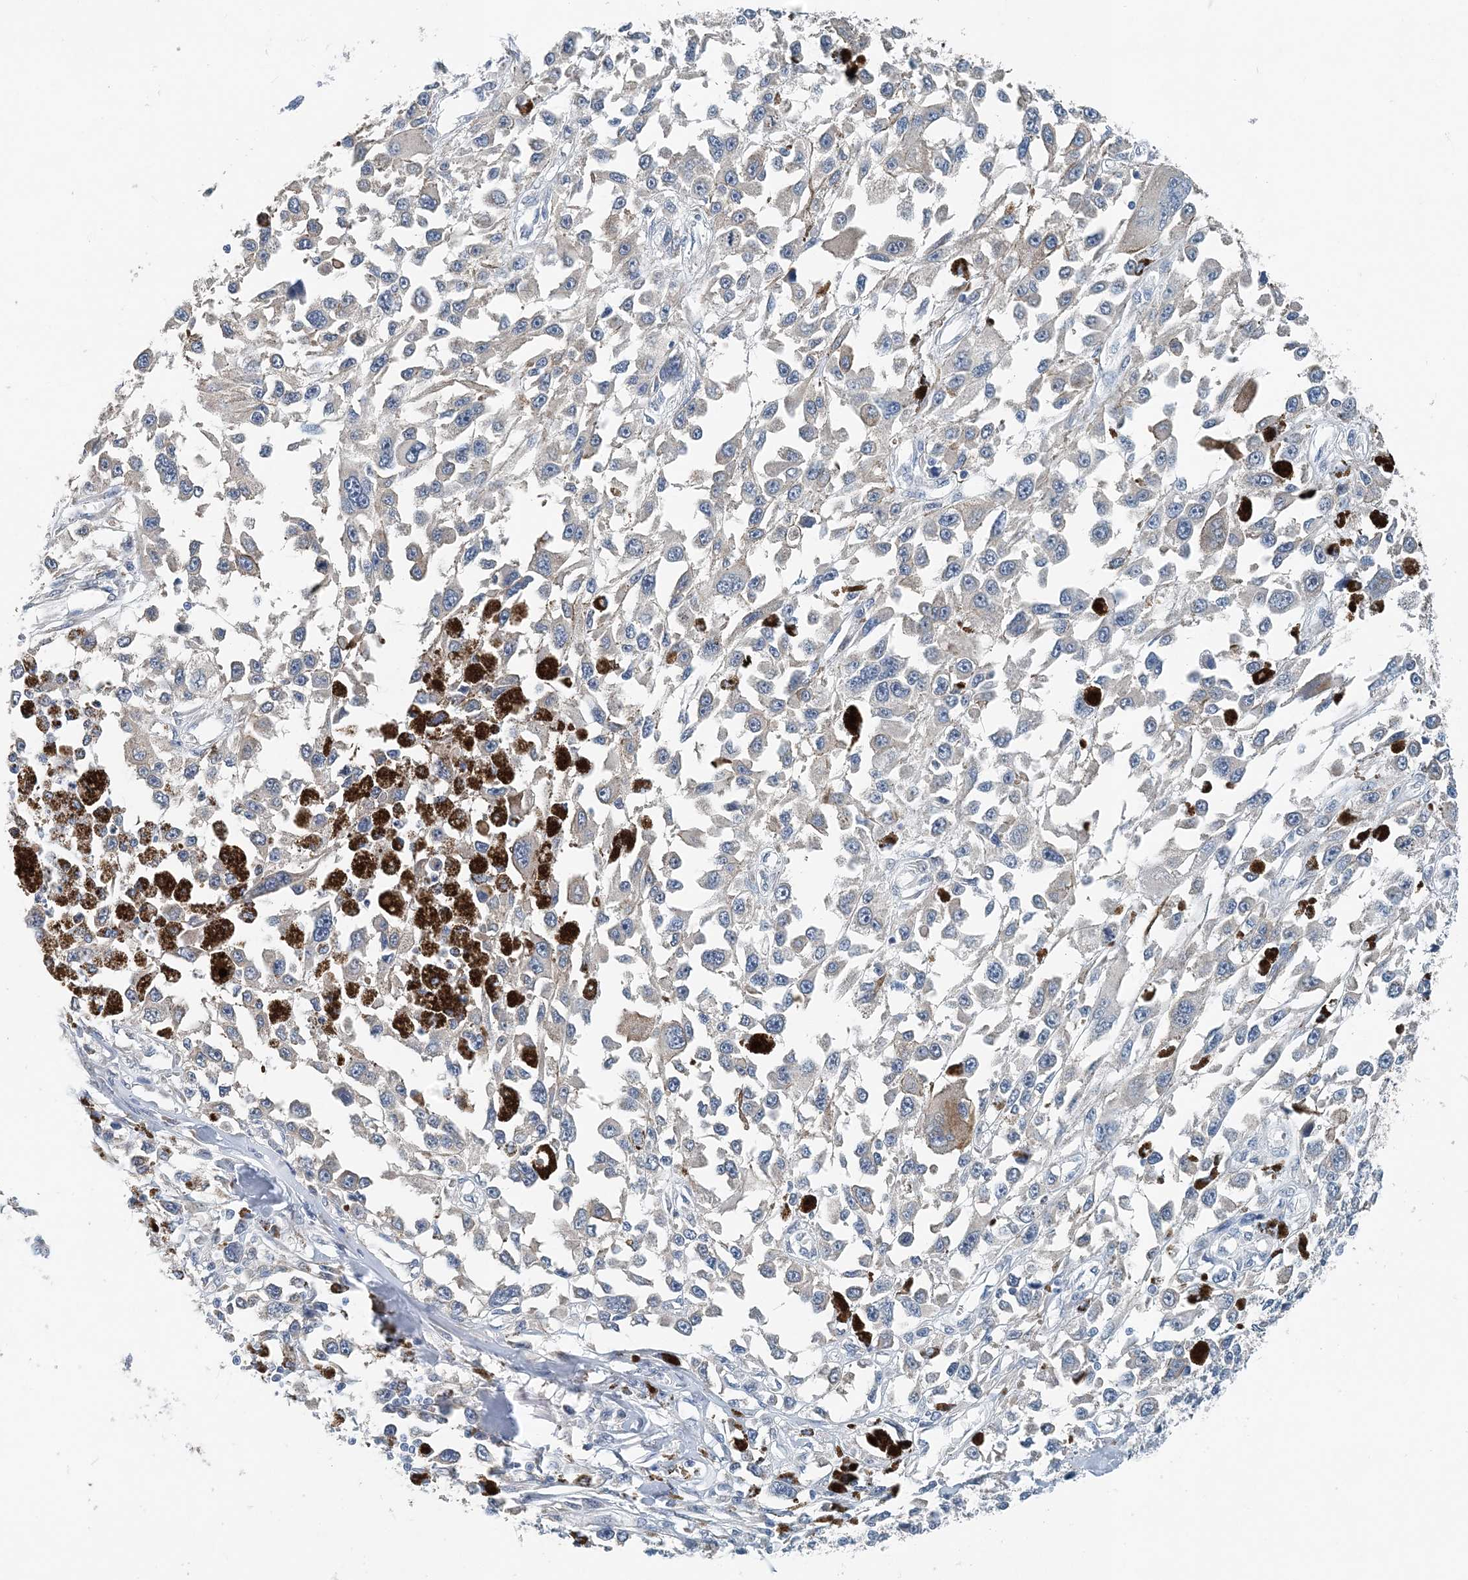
{"staining": {"intensity": "negative", "quantity": "none", "location": "none"}, "tissue": "melanoma", "cell_type": "Tumor cells", "image_type": "cancer", "snomed": [{"axis": "morphology", "description": "Malignant melanoma, Metastatic site"}, {"axis": "topography", "description": "Lymph node"}], "caption": "This micrograph is of melanoma stained with IHC to label a protein in brown with the nuclei are counter-stained blue. There is no positivity in tumor cells. Brightfield microscopy of immunohistochemistry (IHC) stained with DAB (brown) and hematoxylin (blue), captured at high magnification.", "gene": "EEF1A2", "patient": {"sex": "male", "age": 59}}